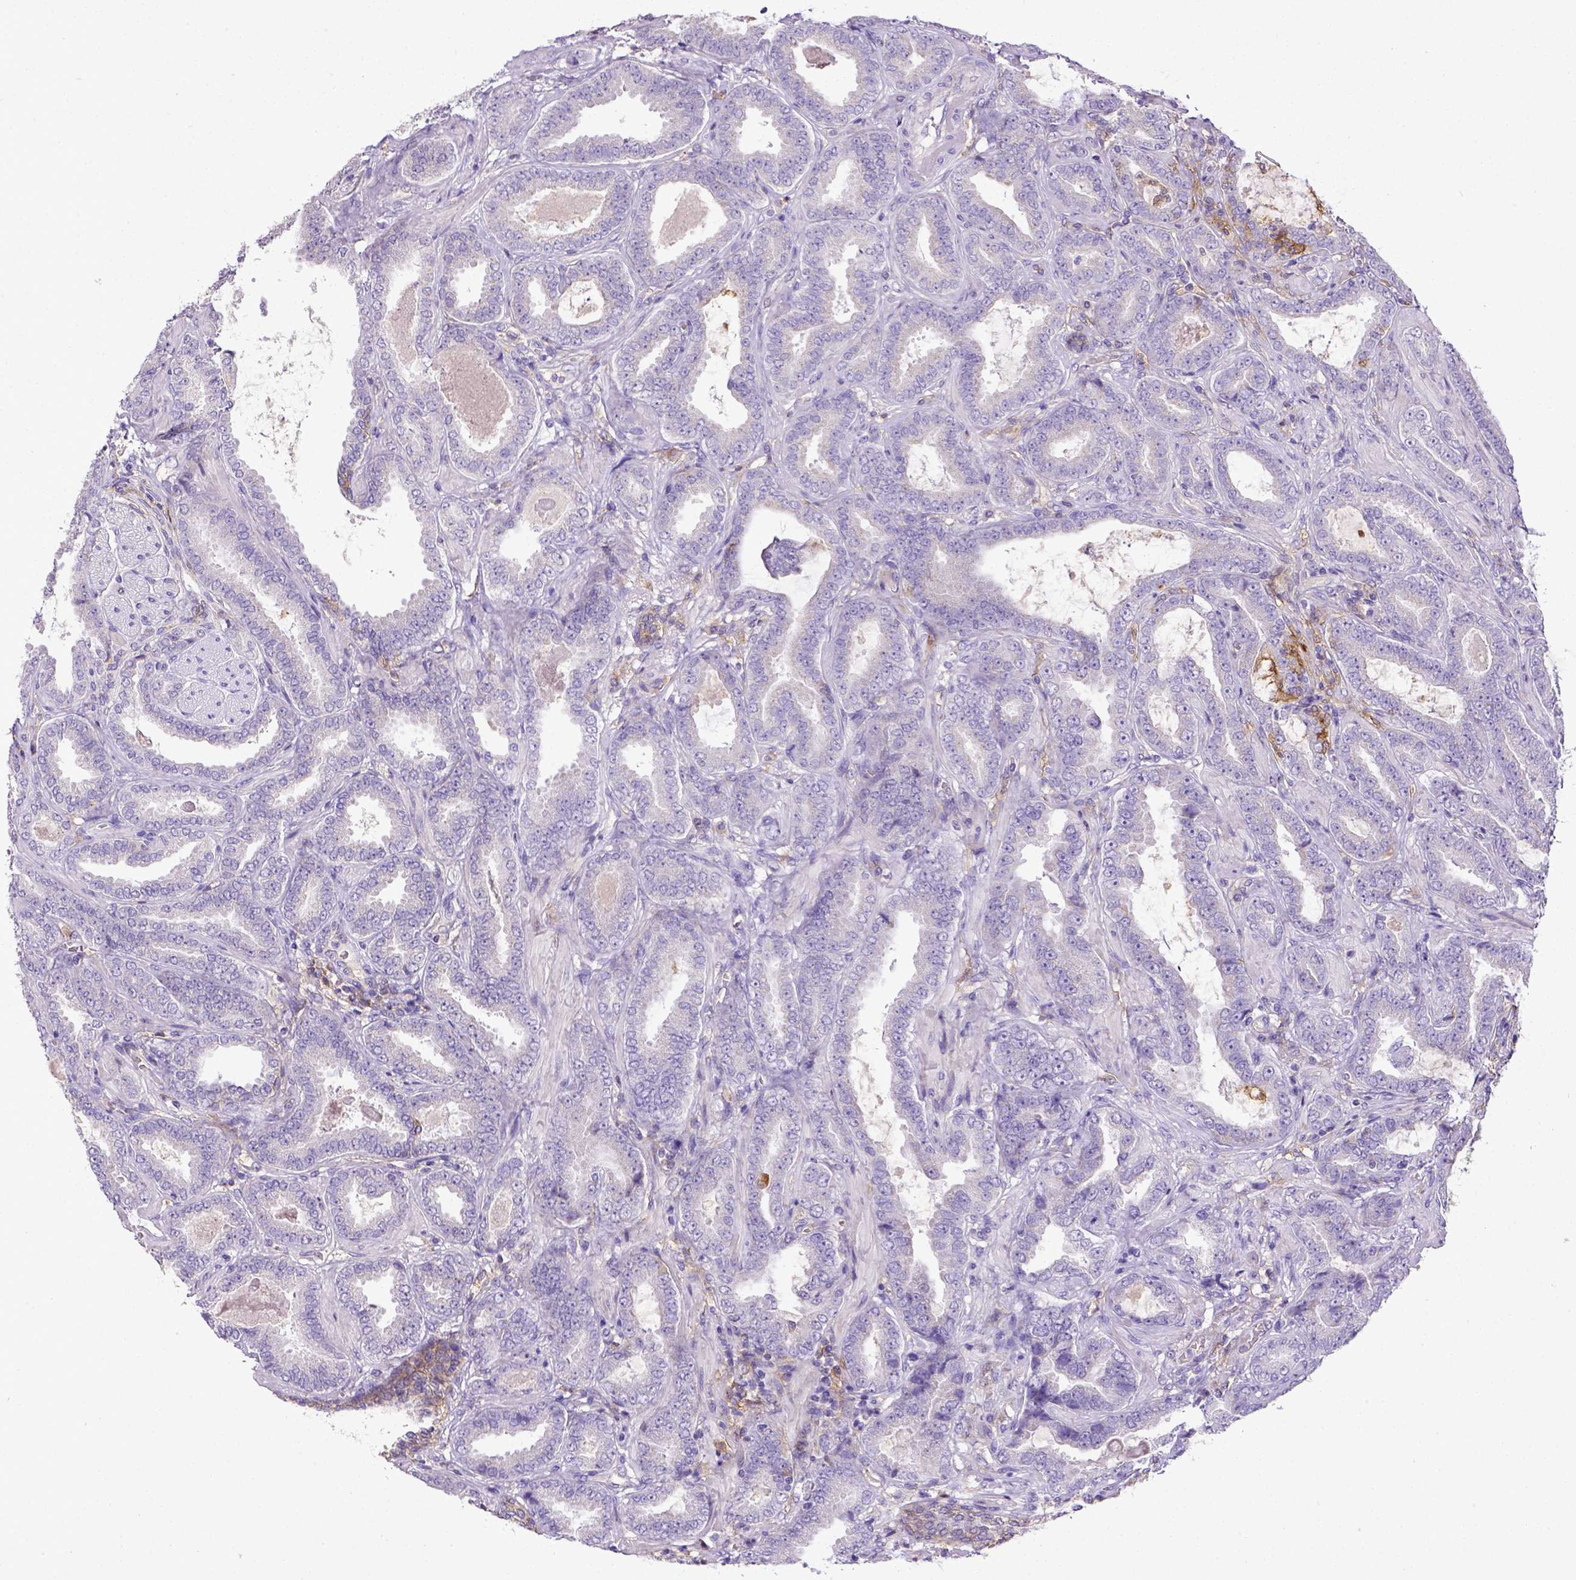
{"staining": {"intensity": "negative", "quantity": "none", "location": "none"}, "tissue": "prostate cancer", "cell_type": "Tumor cells", "image_type": "cancer", "snomed": [{"axis": "morphology", "description": "Adenocarcinoma, NOS"}, {"axis": "topography", "description": "Prostate"}], "caption": "This is a image of immunohistochemistry staining of prostate adenocarcinoma, which shows no expression in tumor cells. The staining is performed using DAB (3,3'-diaminobenzidine) brown chromogen with nuclei counter-stained in using hematoxylin.", "gene": "CD40", "patient": {"sex": "male", "age": 64}}